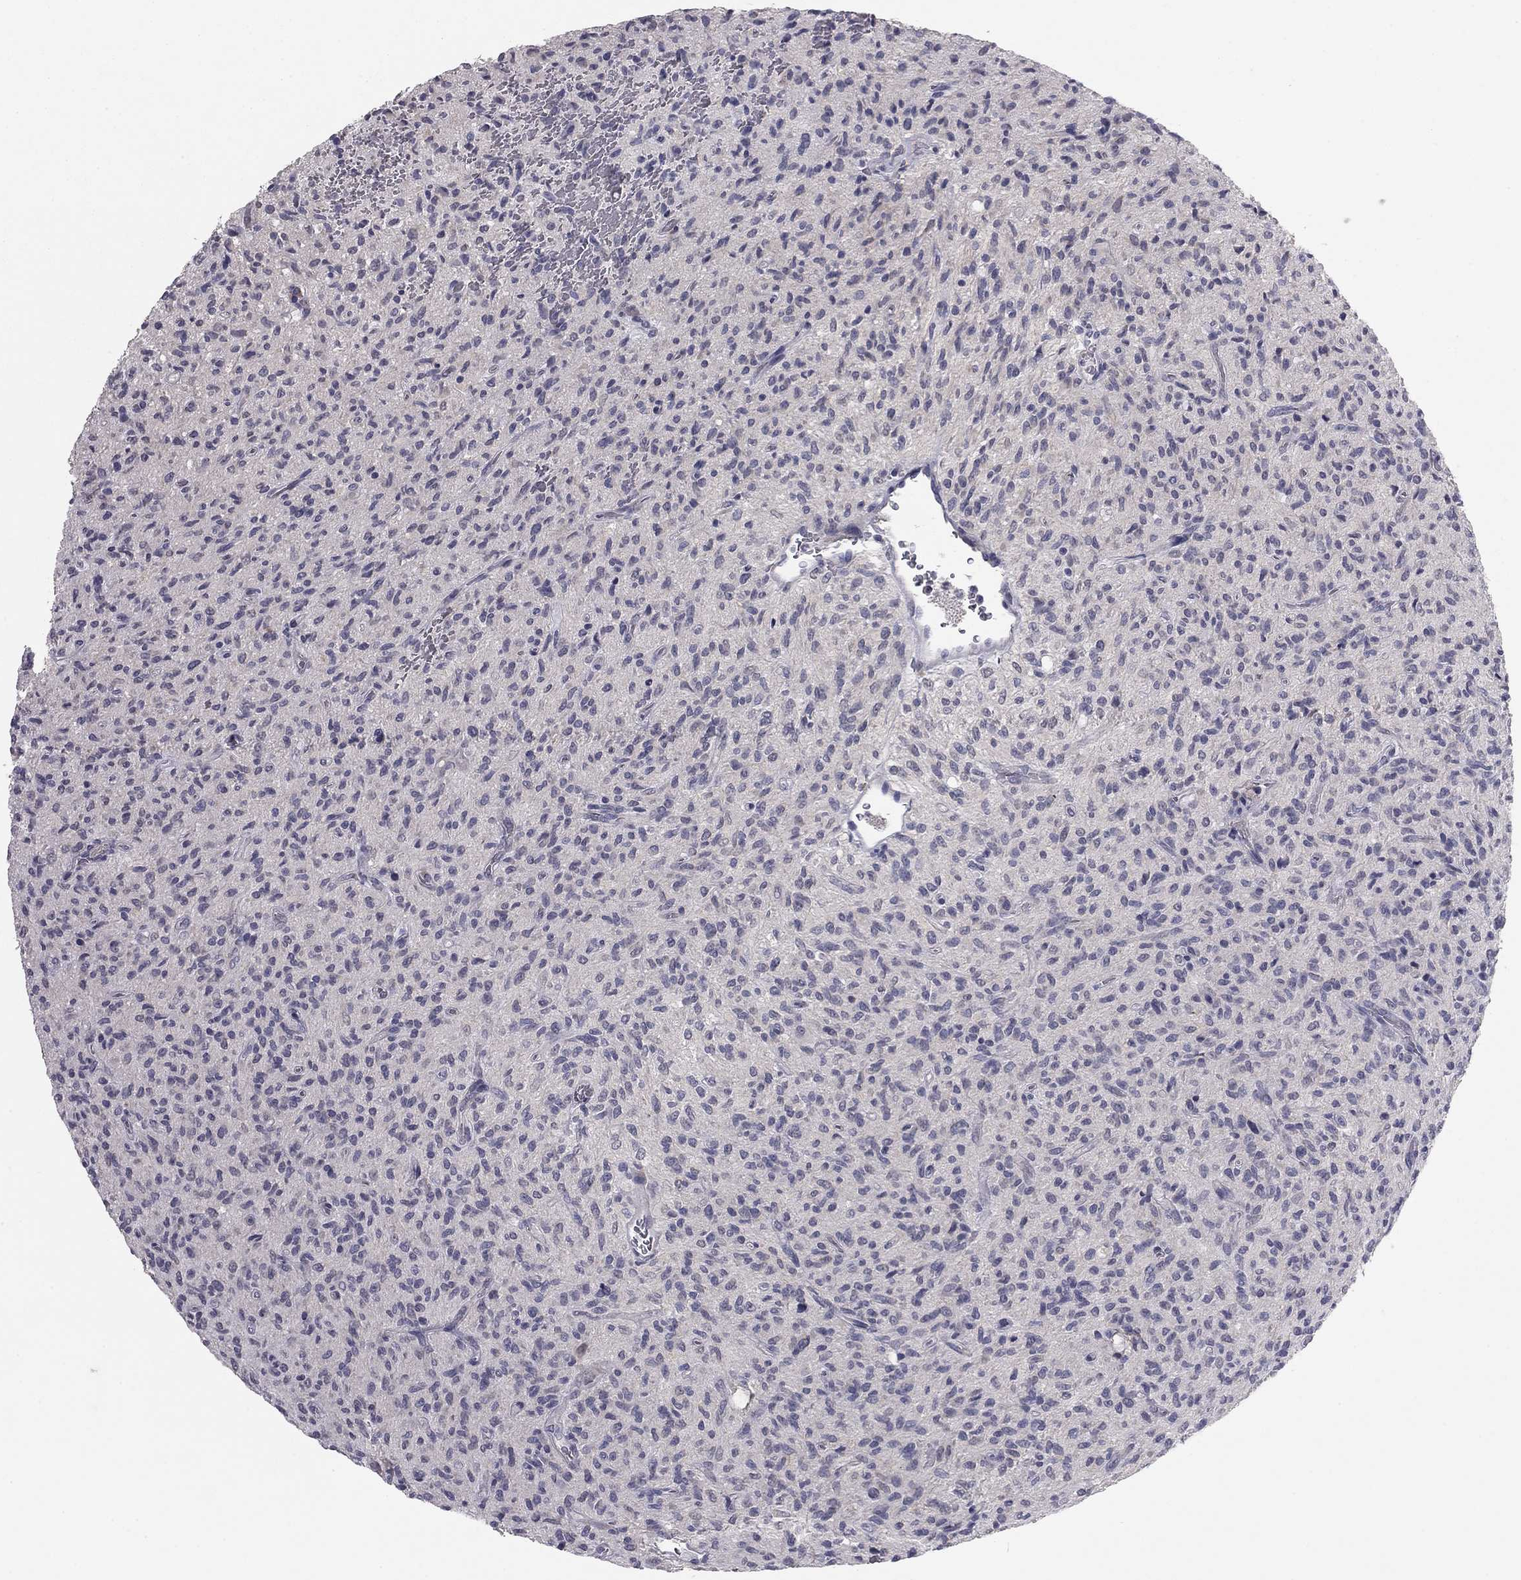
{"staining": {"intensity": "negative", "quantity": "none", "location": "none"}, "tissue": "glioma", "cell_type": "Tumor cells", "image_type": "cancer", "snomed": [{"axis": "morphology", "description": "Glioma, malignant, High grade"}, {"axis": "topography", "description": "Brain"}], "caption": "The IHC micrograph has no significant staining in tumor cells of high-grade glioma (malignant) tissue.", "gene": "PRRT2", "patient": {"sex": "male", "age": 64}}